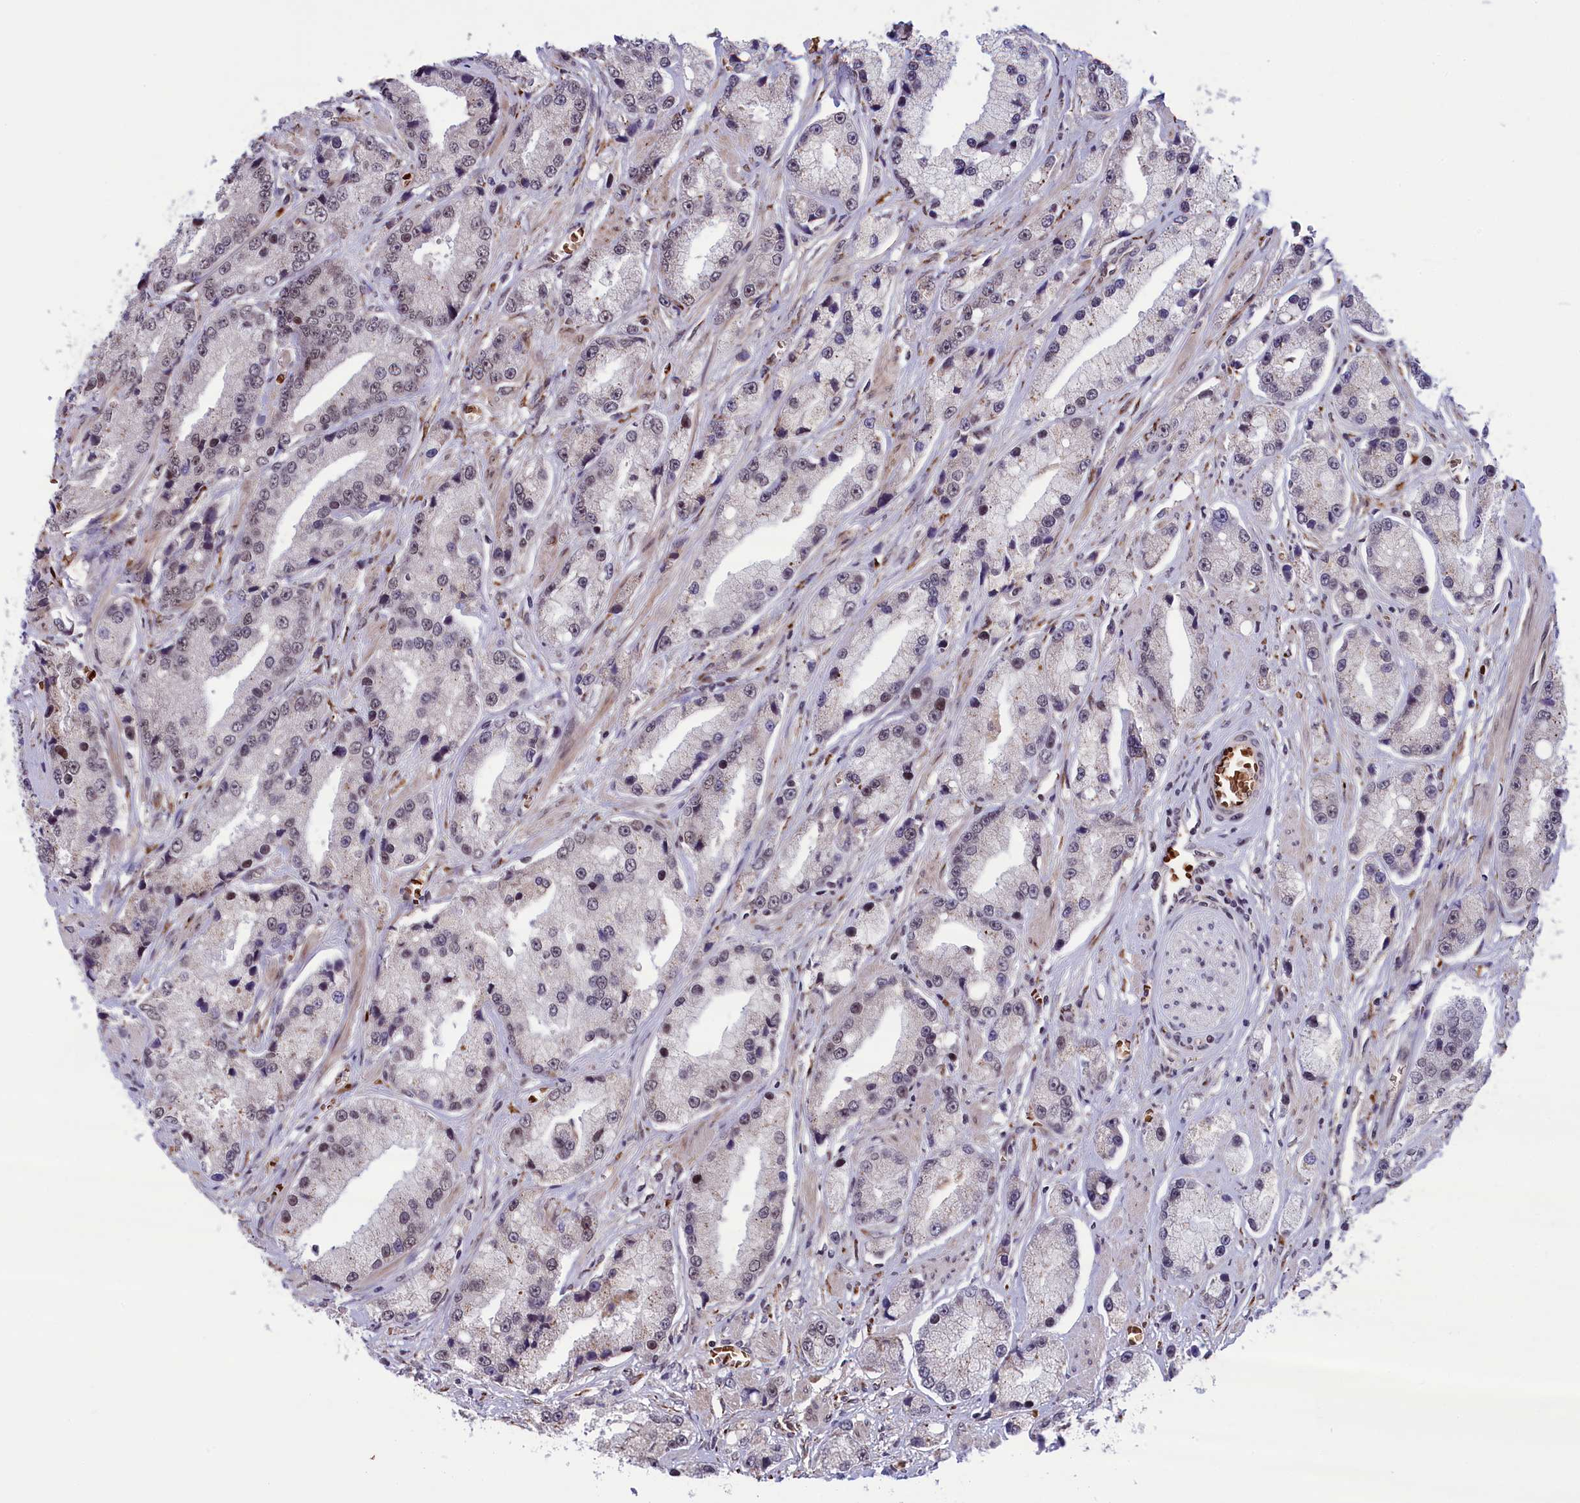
{"staining": {"intensity": "moderate", "quantity": "25%-75%", "location": "nuclear"}, "tissue": "prostate cancer", "cell_type": "Tumor cells", "image_type": "cancer", "snomed": [{"axis": "morphology", "description": "Adenocarcinoma, High grade"}, {"axis": "topography", "description": "Prostate"}], "caption": "IHC micrograph of neoplastic tissue: human prostate adenocarcinoma (high-grade) stained using IHC shows medium levels of moderate protein expression localized specifically in the nuclear of tumor cells, appearing as a nuclear brown color.", "gene": "MPHOSPH8", "patient": {"sex": "male", "age": 74}}